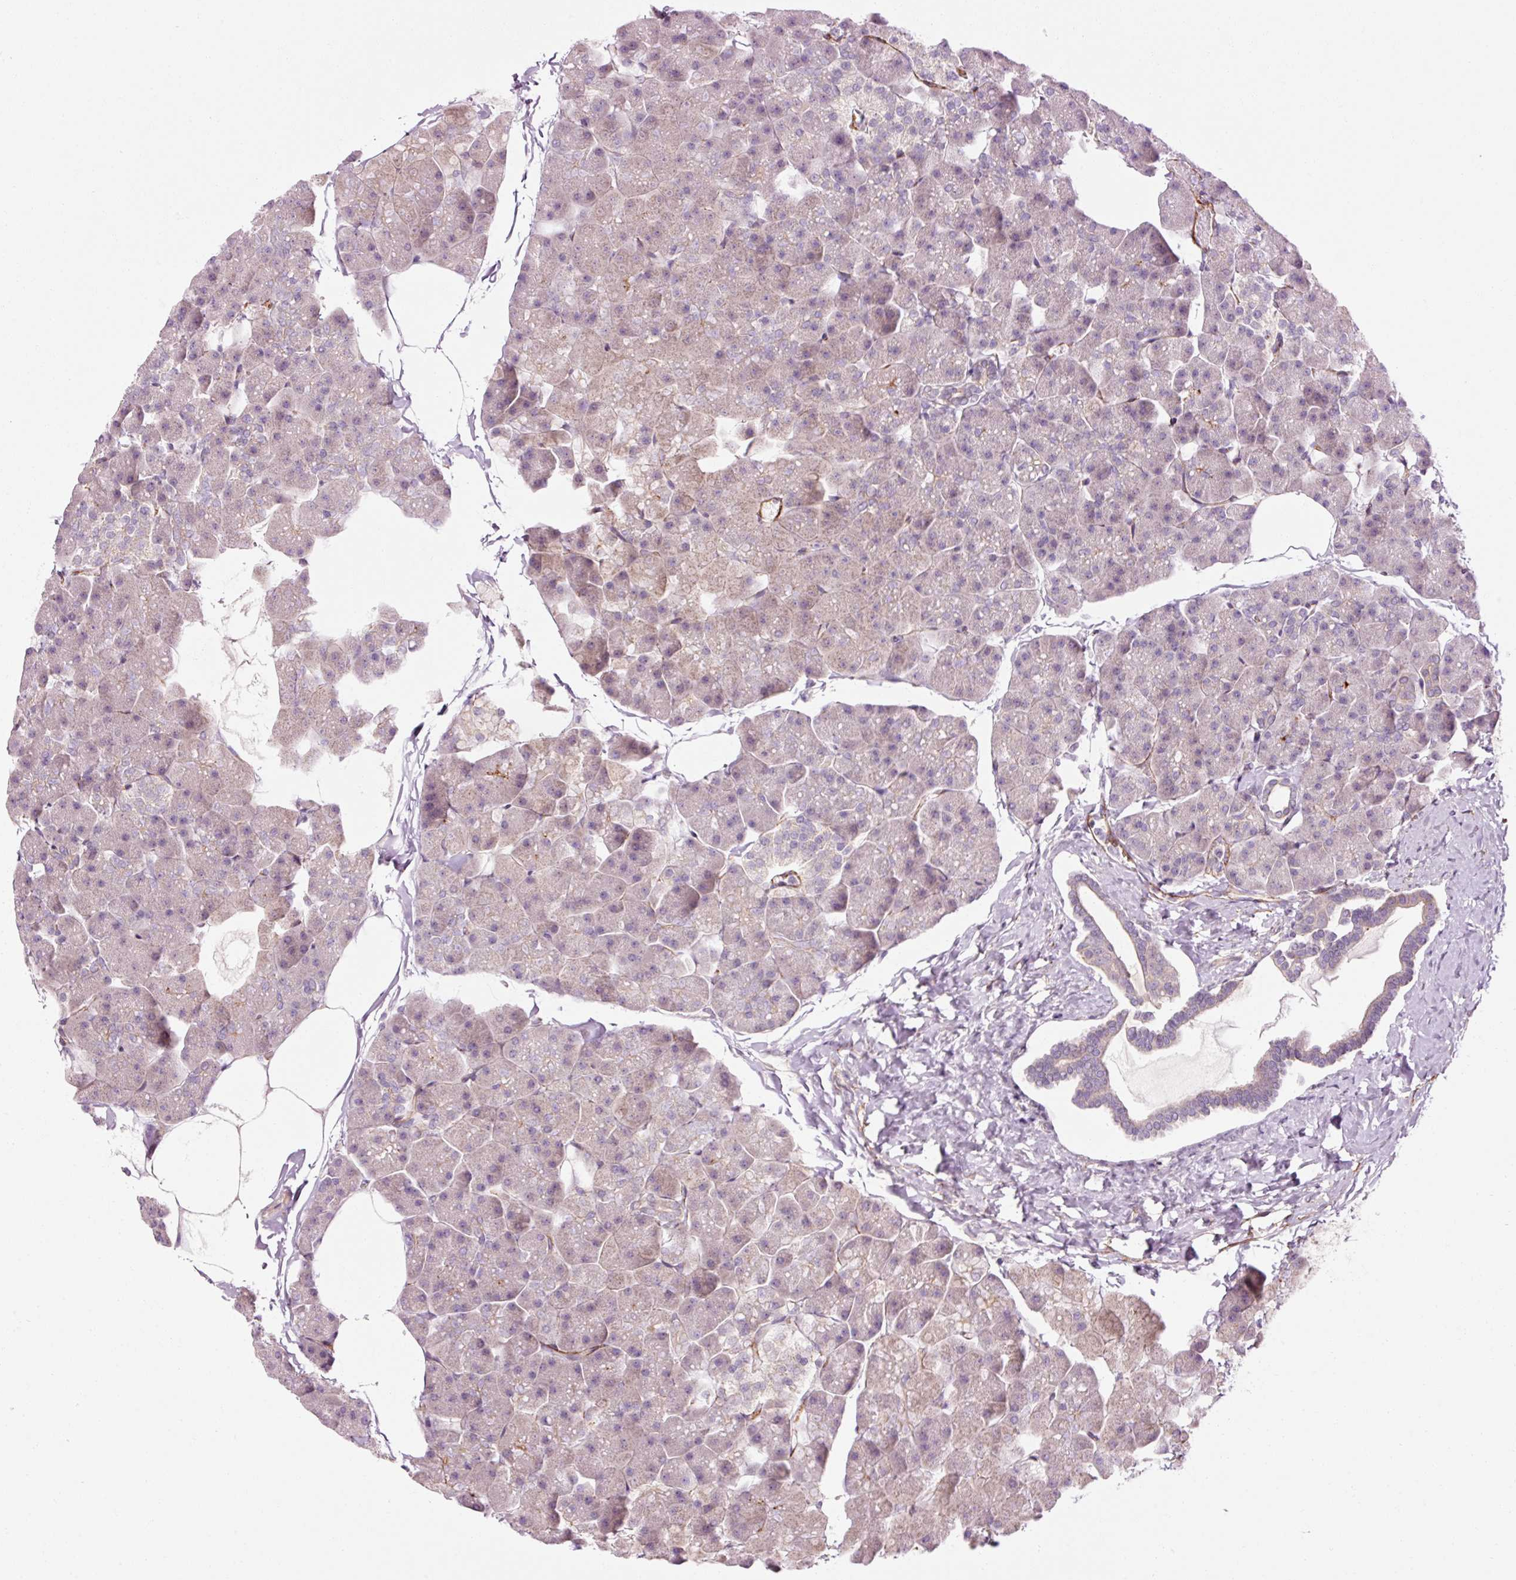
{"staining": {"intensity": "negative", "quantity": "none", "location": "none"}, "tissue": "pancreas", "cell_type": "Exocrine glandular cells", "image_type": "normal", "snomed": [{"axis": "morphology", "description": "Normal tissue, NOS"}, {"axis": "topography", "description": "Pancreas"}], "caption": "DAB (3,3'-diaminobenzidine) immunohistochemical staining of normal pancreas reveals no significant staining in exocrine glandular cells. The staining is performed using DAB brown chromogen with nuclei counter-stained in using hematoxylin.", "gene": "ANKRD20A1", "patient": {"sex": "male", "age": 35}}